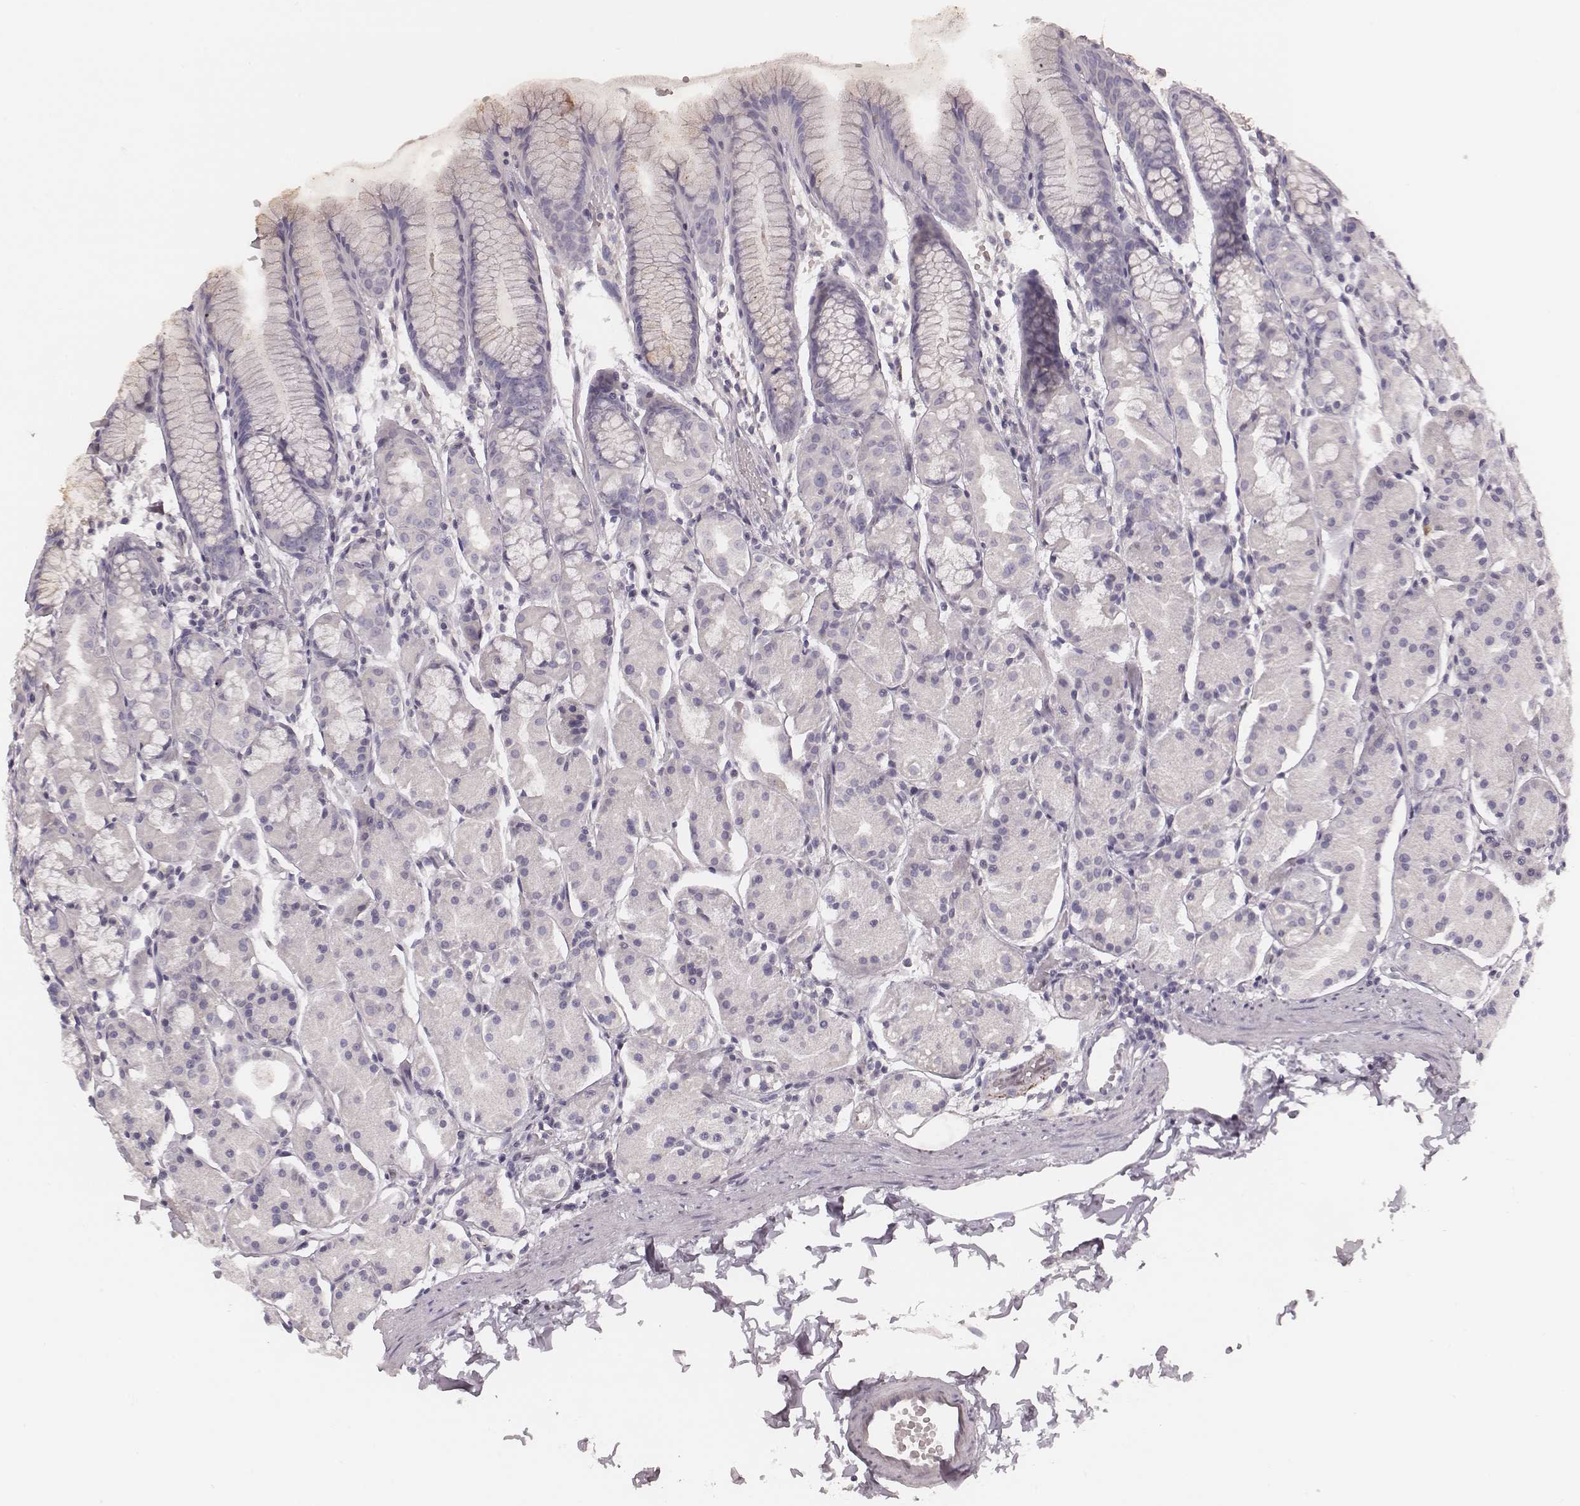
{"staining": {"intensity": "negative", "quantity": "none", "location": "none"}, "tissue": "stomach", "cell_type": "Glandular cells", "image_type": "normal", "snomed": [{"axis": "morphology", "description": "Normal tissue, NOS"}, {"axis": "topography", "description": "Stomach, upper"}], "caption": "Glandular cells show no significant expression in unremarkable stomach. (Stains: DAB immunohistochemistry with hematoxylin counter stain, Microscopy: brightfield microscopy at high magnification).", "gene": "MSX1", "patient": {"sex": "male", "age": 47}}